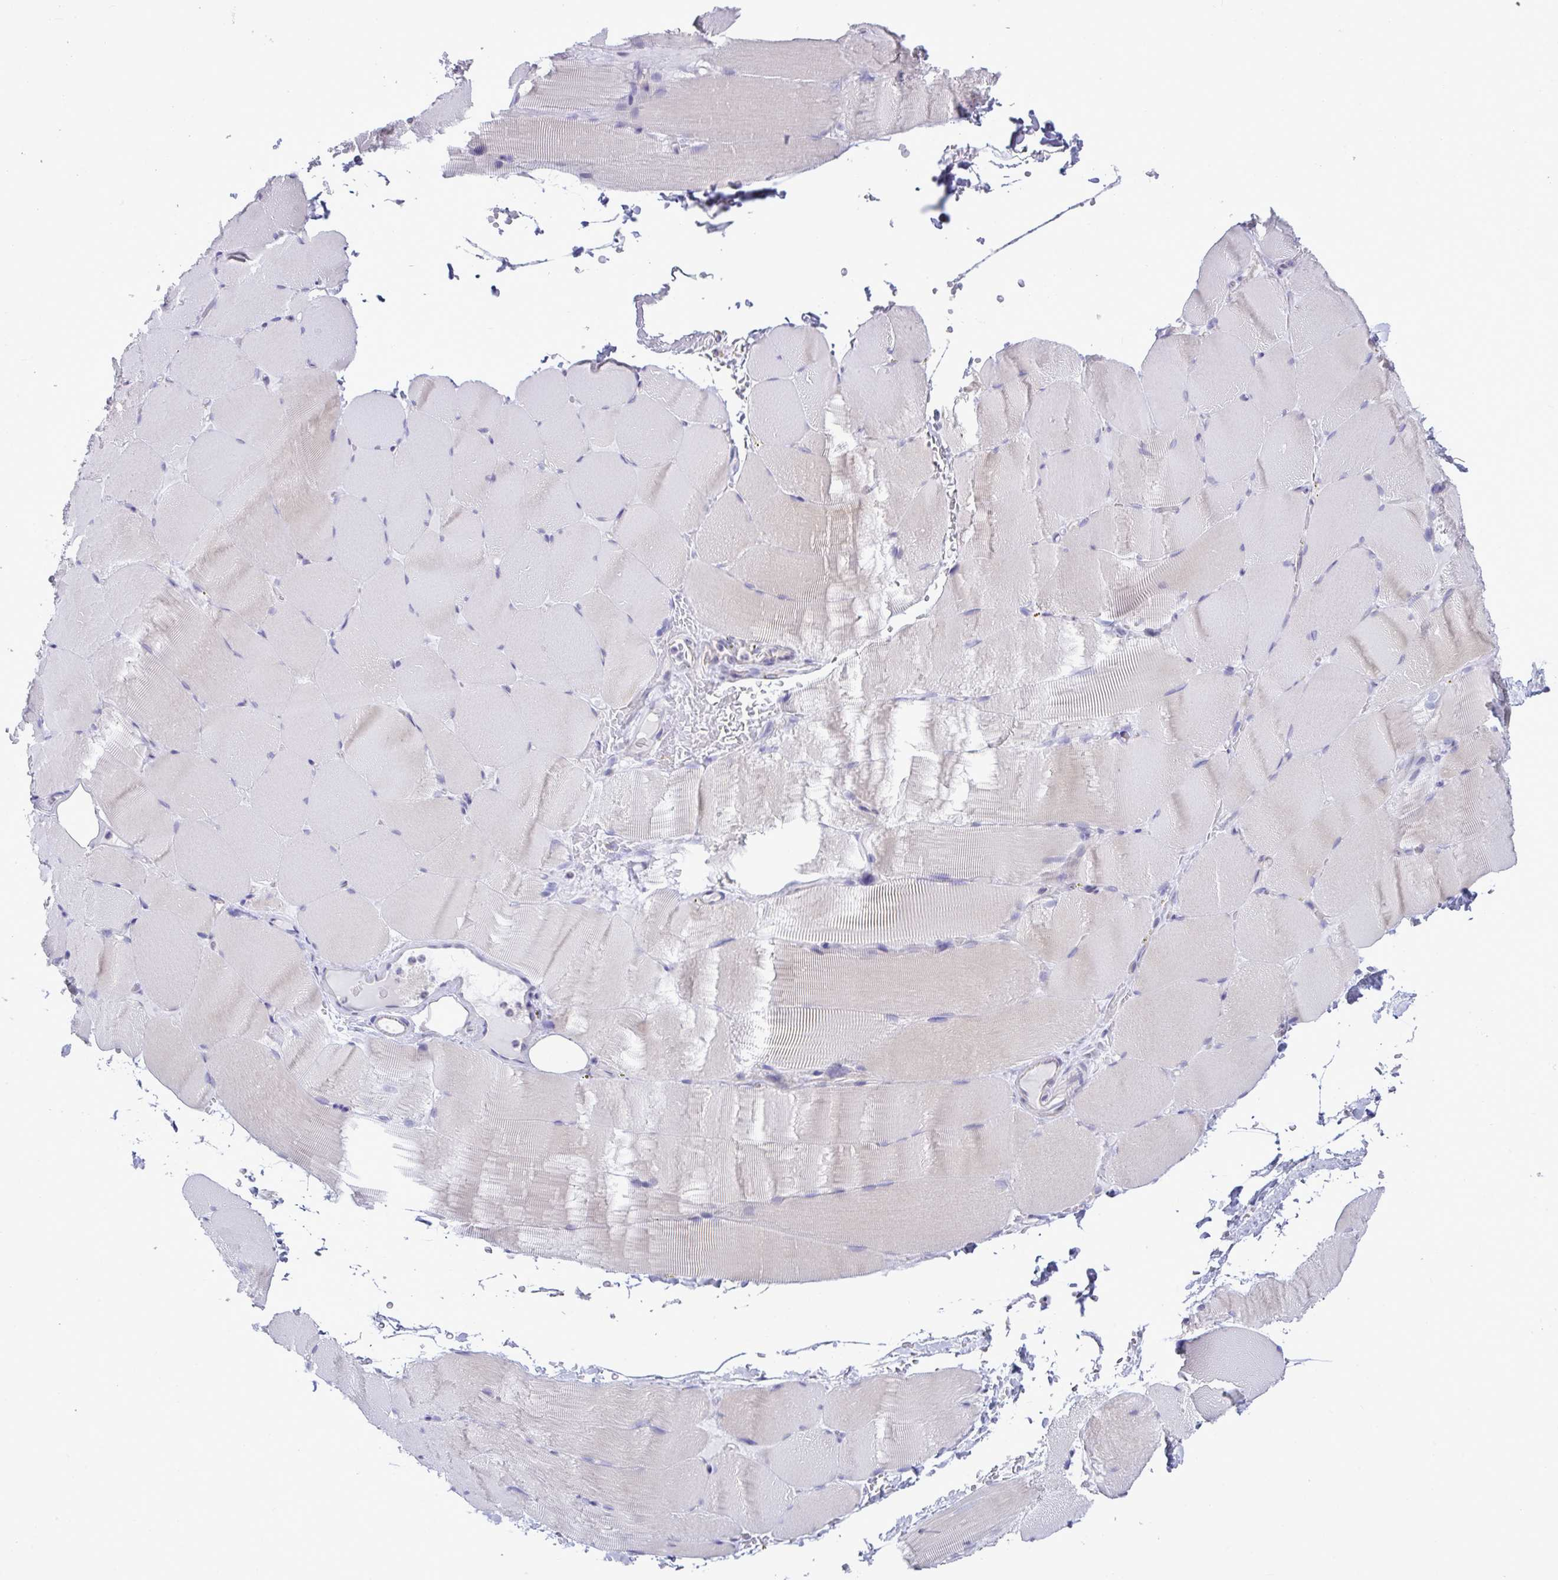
{"staining": {"intensity": "negative", "quantity": "none", "location": "none"}, "tissue": "skeletal muscle", "cell_type": "Myocytes", "image_type": "normal", "snomed": [{"axis": "morphology", "description": "Normal tissue, NOS"}, {"axis": "topography", "description": "Skeletal muscle"}], "caption": "High power microscopy image of an IHC micrograph of benign skeletal muscle, revealing no significant staining in myocytes. (Brightfield microscopy of DAB (3,3'-diaminobenzidine) IHC at high magnification).", "gene": "C4orf33", "patient": {"sex": "female", "age": 37}}